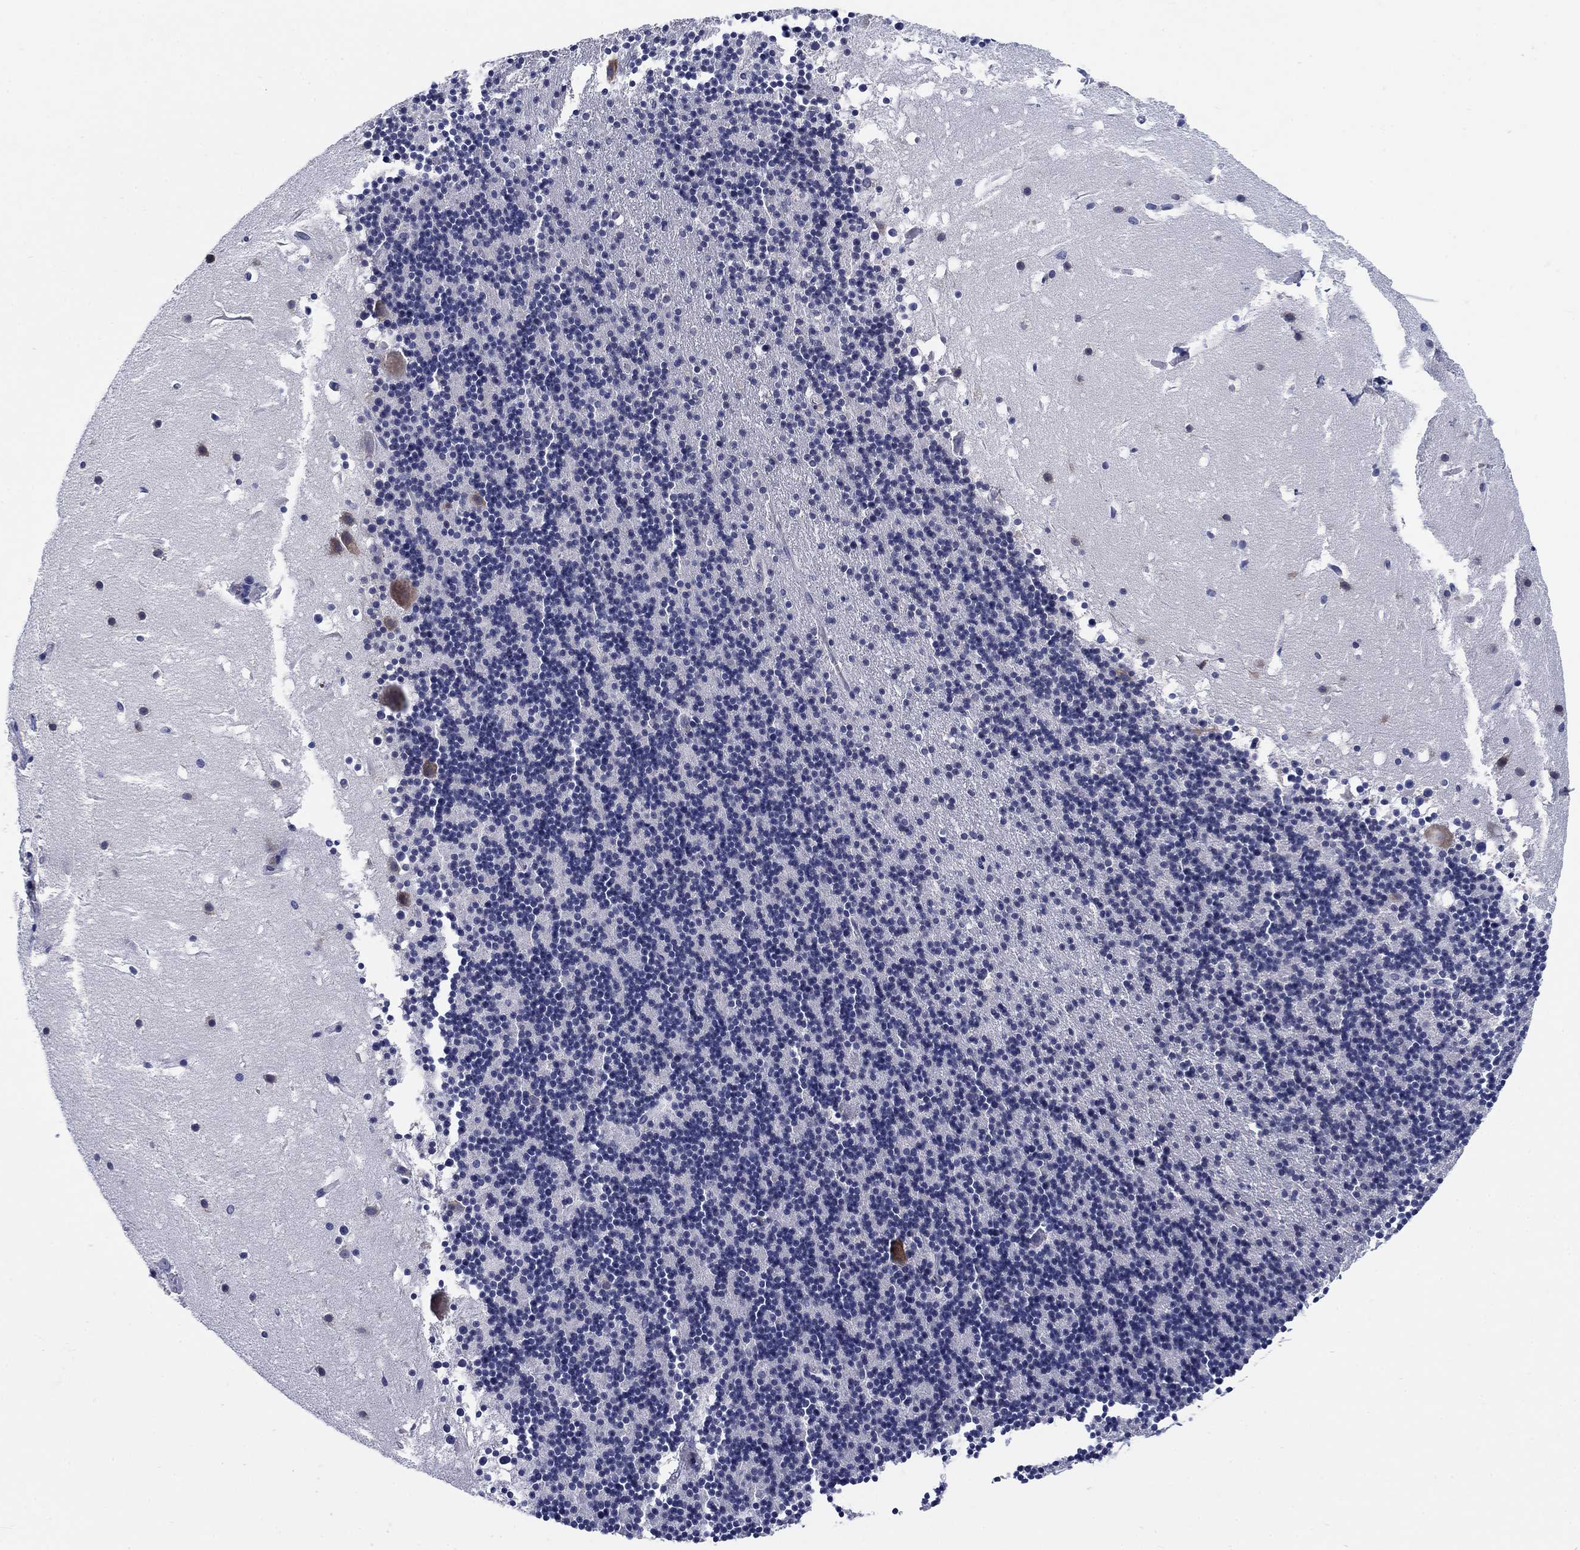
{"staining": {"intensity": "moderate", "quantity": "<25%", "location": "cytoplasmic/membranous"}, "tissue": "cerebellum", "cell_type": "Cells in granular layer", "image_type": "normal", "snomed": [{"axis": "morphology", "description": "Normal tissue, NOS"}, {"axis": "topography", "description": "Cerebellum"}], "caption": "This image reveals benign cerebellum stained with immunohistochemistry to label a protein in brown. The cytoplasmic/membranous of cells in granular layer show moderate positivity for the protein. Nuclei are counter-stained blue.", "gene": "TMEM59", "patient": {"sex": "male", "age": 37}}